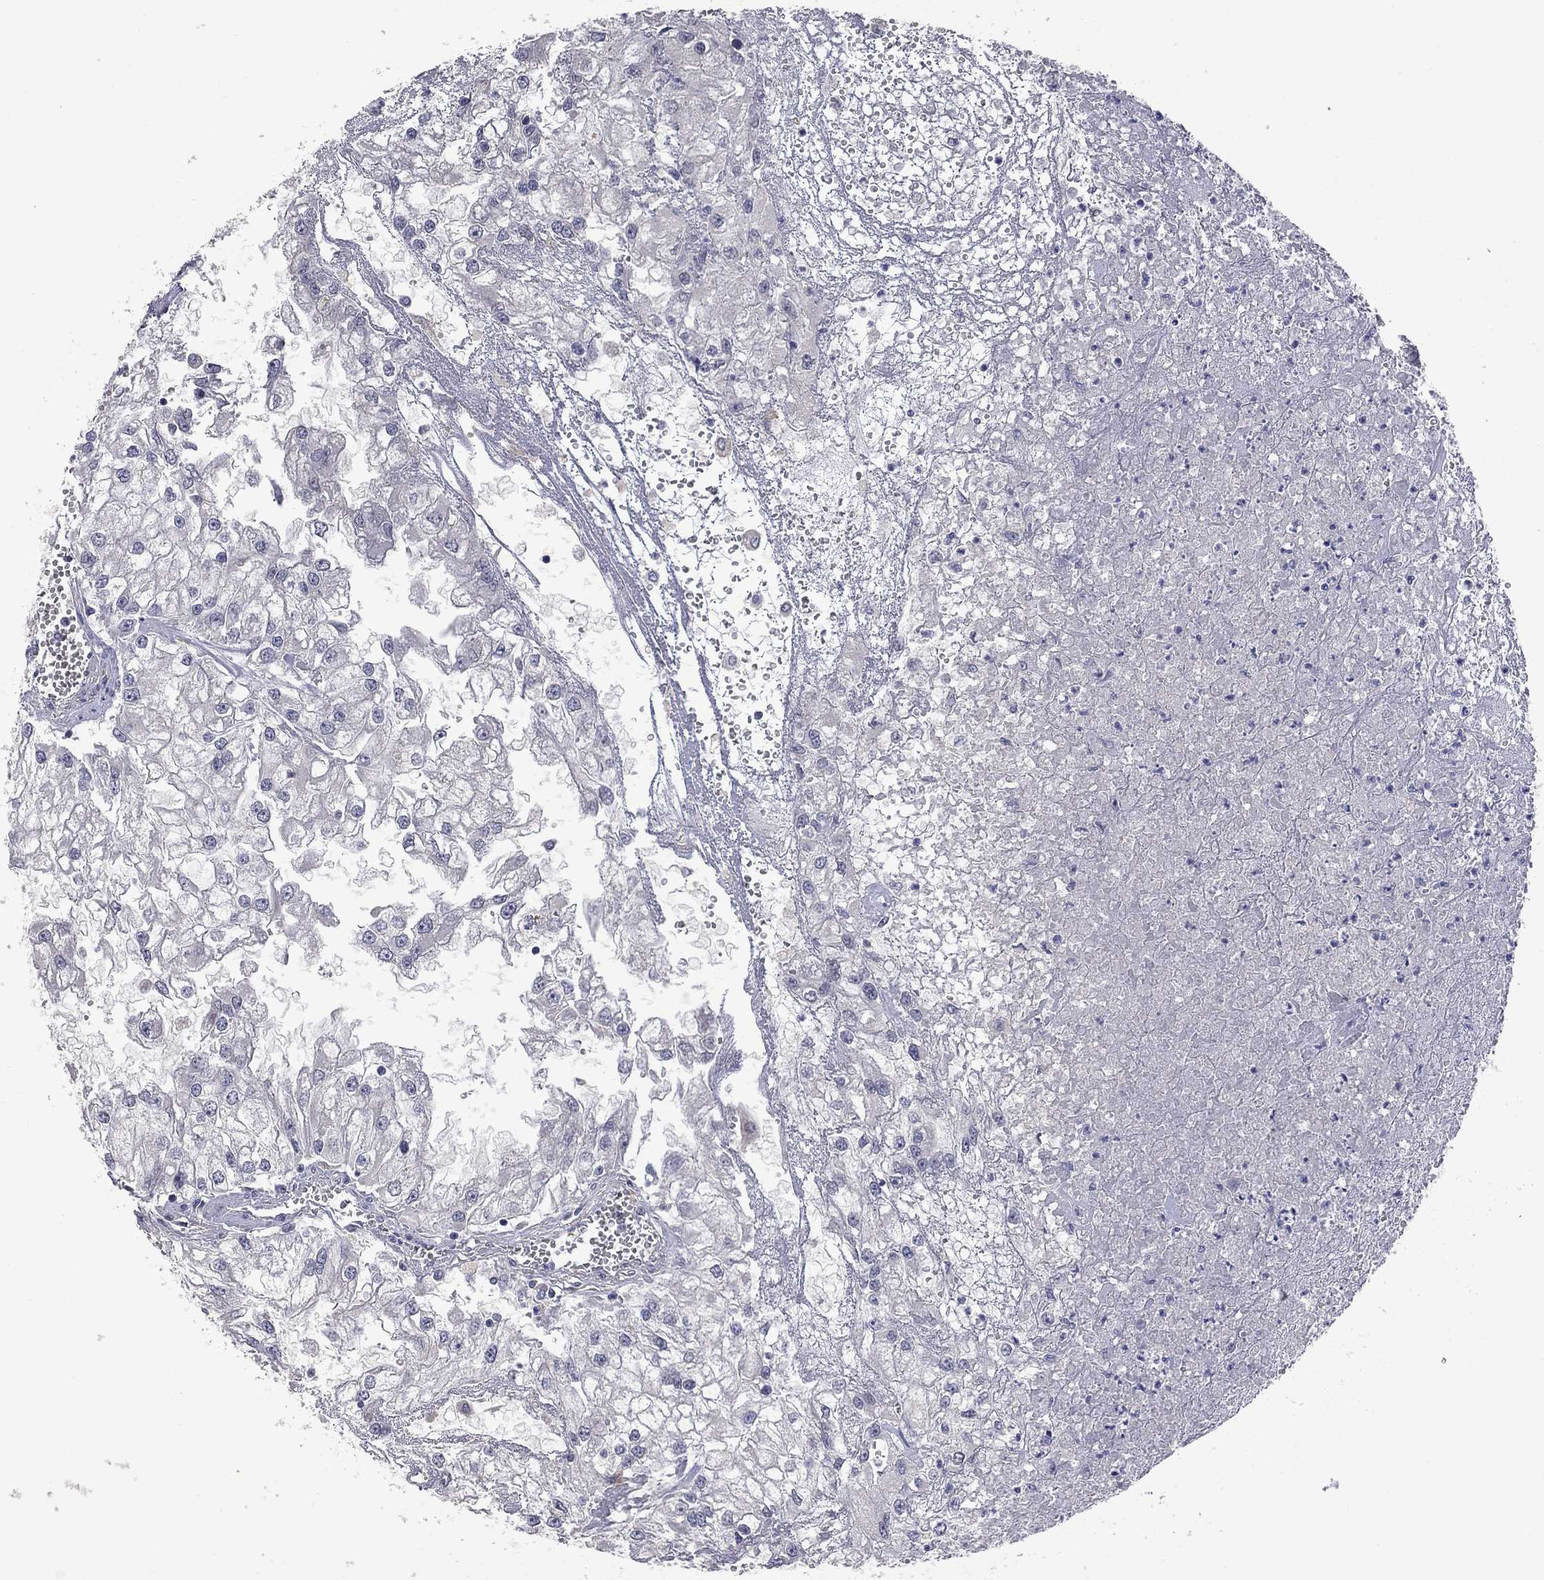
{"staining": {"intensity": "negative", "quantity": "none", "location": "none"}, "tissue": "renal cancer", "cell_type": "Tumor cells", "image_type": "cancer", "snomed": [{"axis": "morphology", "description": "Adenocarcinoma, NOS"}, {"axis": "topography", "description": "Kidney"}], "caption": "Tumor cells are negative for brown protein staining in renal cancer (adenocarcinoma).", "gene": "FABP12", "patient": {"sex": "male", "age": 59}}